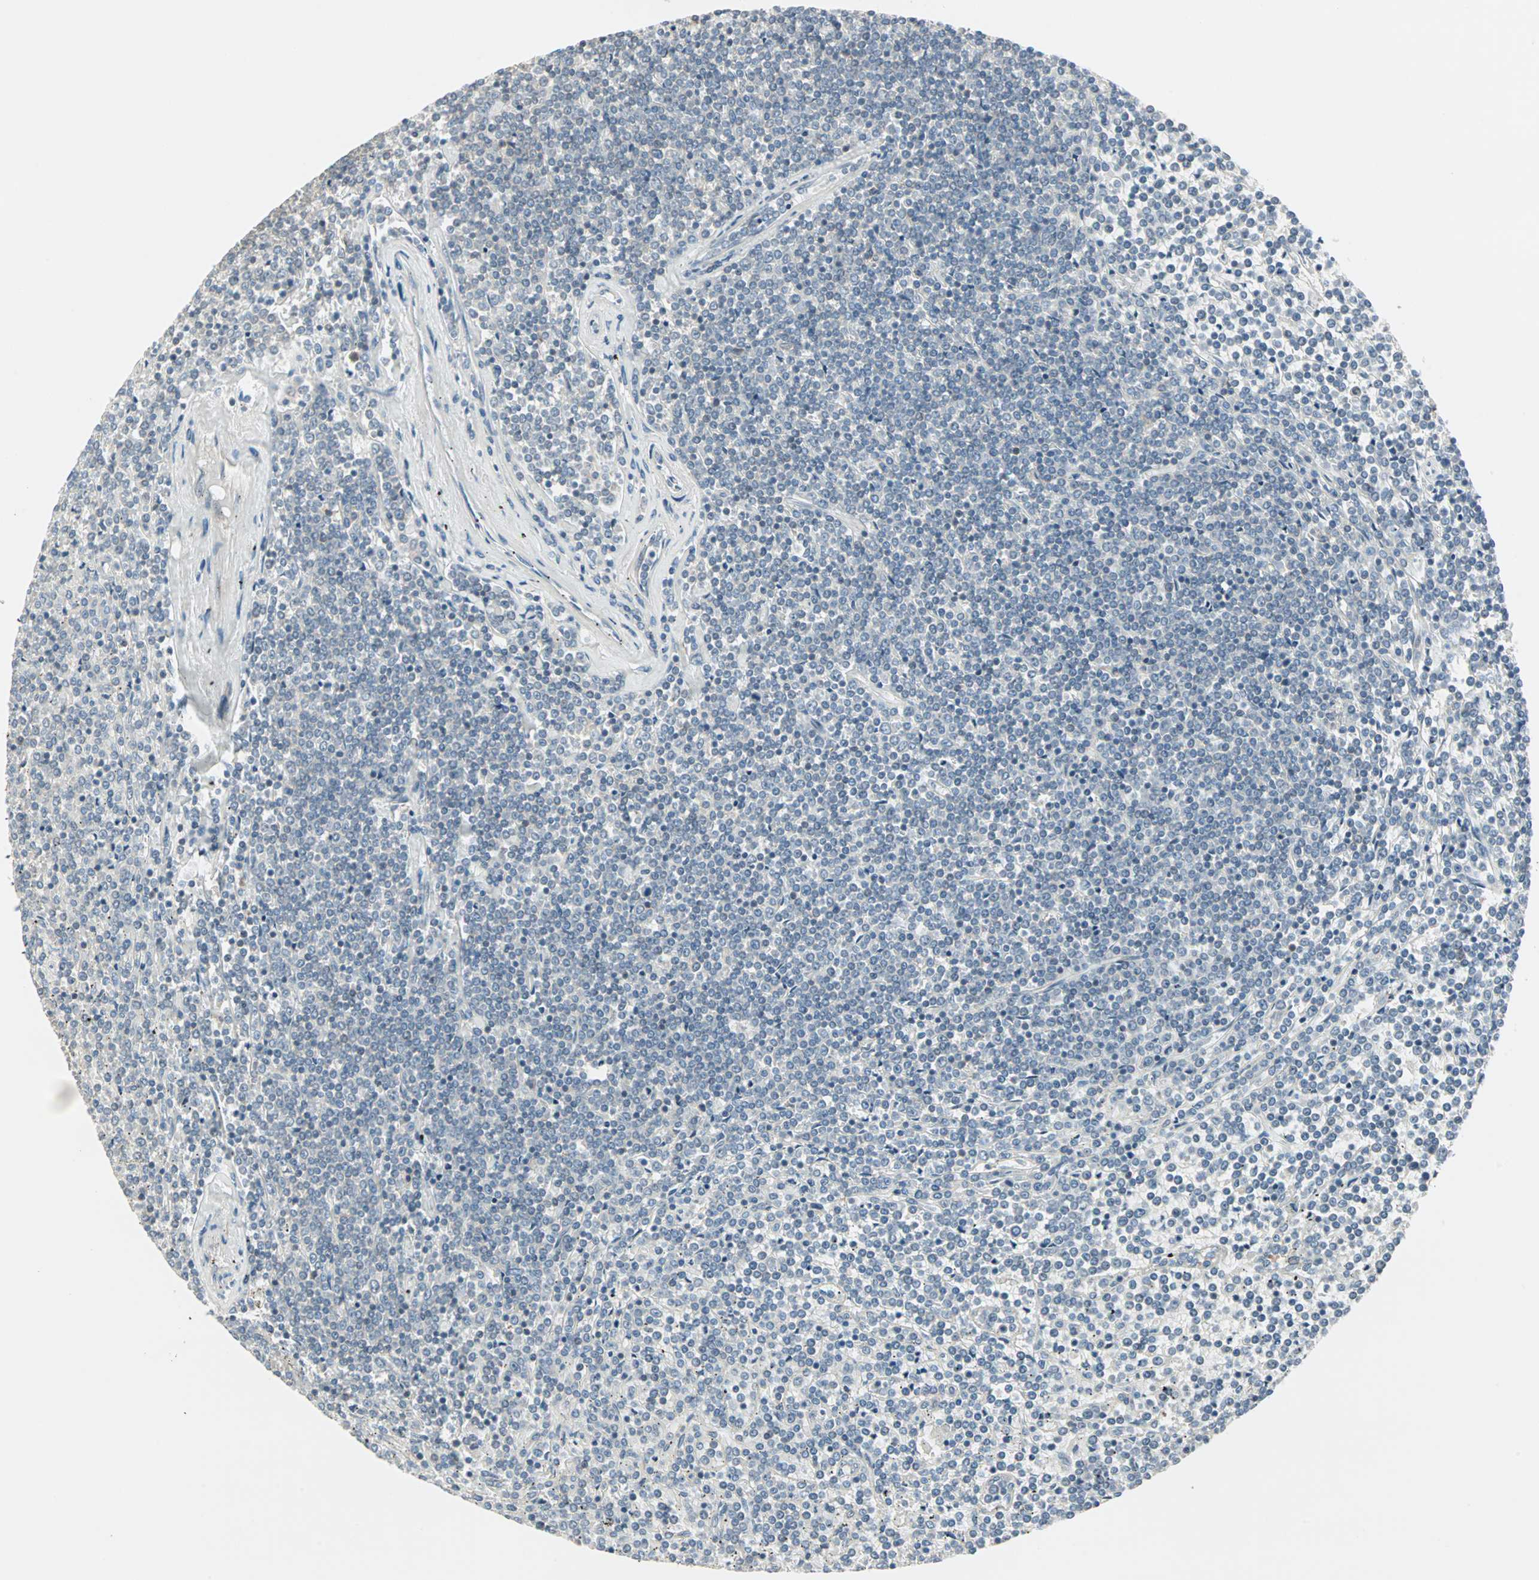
{"staining": {"intensity": "weak", "quantity": "25%-75%", "location": "cytoplasmic/membranous"}, "tissue": "lymphoma", "cell_type": "Tumor cells", "image_type": "cancer", "snomed": [{"axis": "morphology", "description": "Malignant lymphoma, non-Hodgkin's type, Low grade"}, {"axis": "topography", "description": "Spleen"}], "caption": "IHC staining of lymphoma, which demonstrates low levels of weak cytoplasmic/membranous staining in about 25%-75% of tumor cells indicating weak cytoplasmic/membranous protein expression. The staining was performed using DAB (brown) for protein detection and nuclei were counterstained in hematoxylin (blue).", "gene": "ZFP36", "patient": {"sex": "female", "age": 19}}